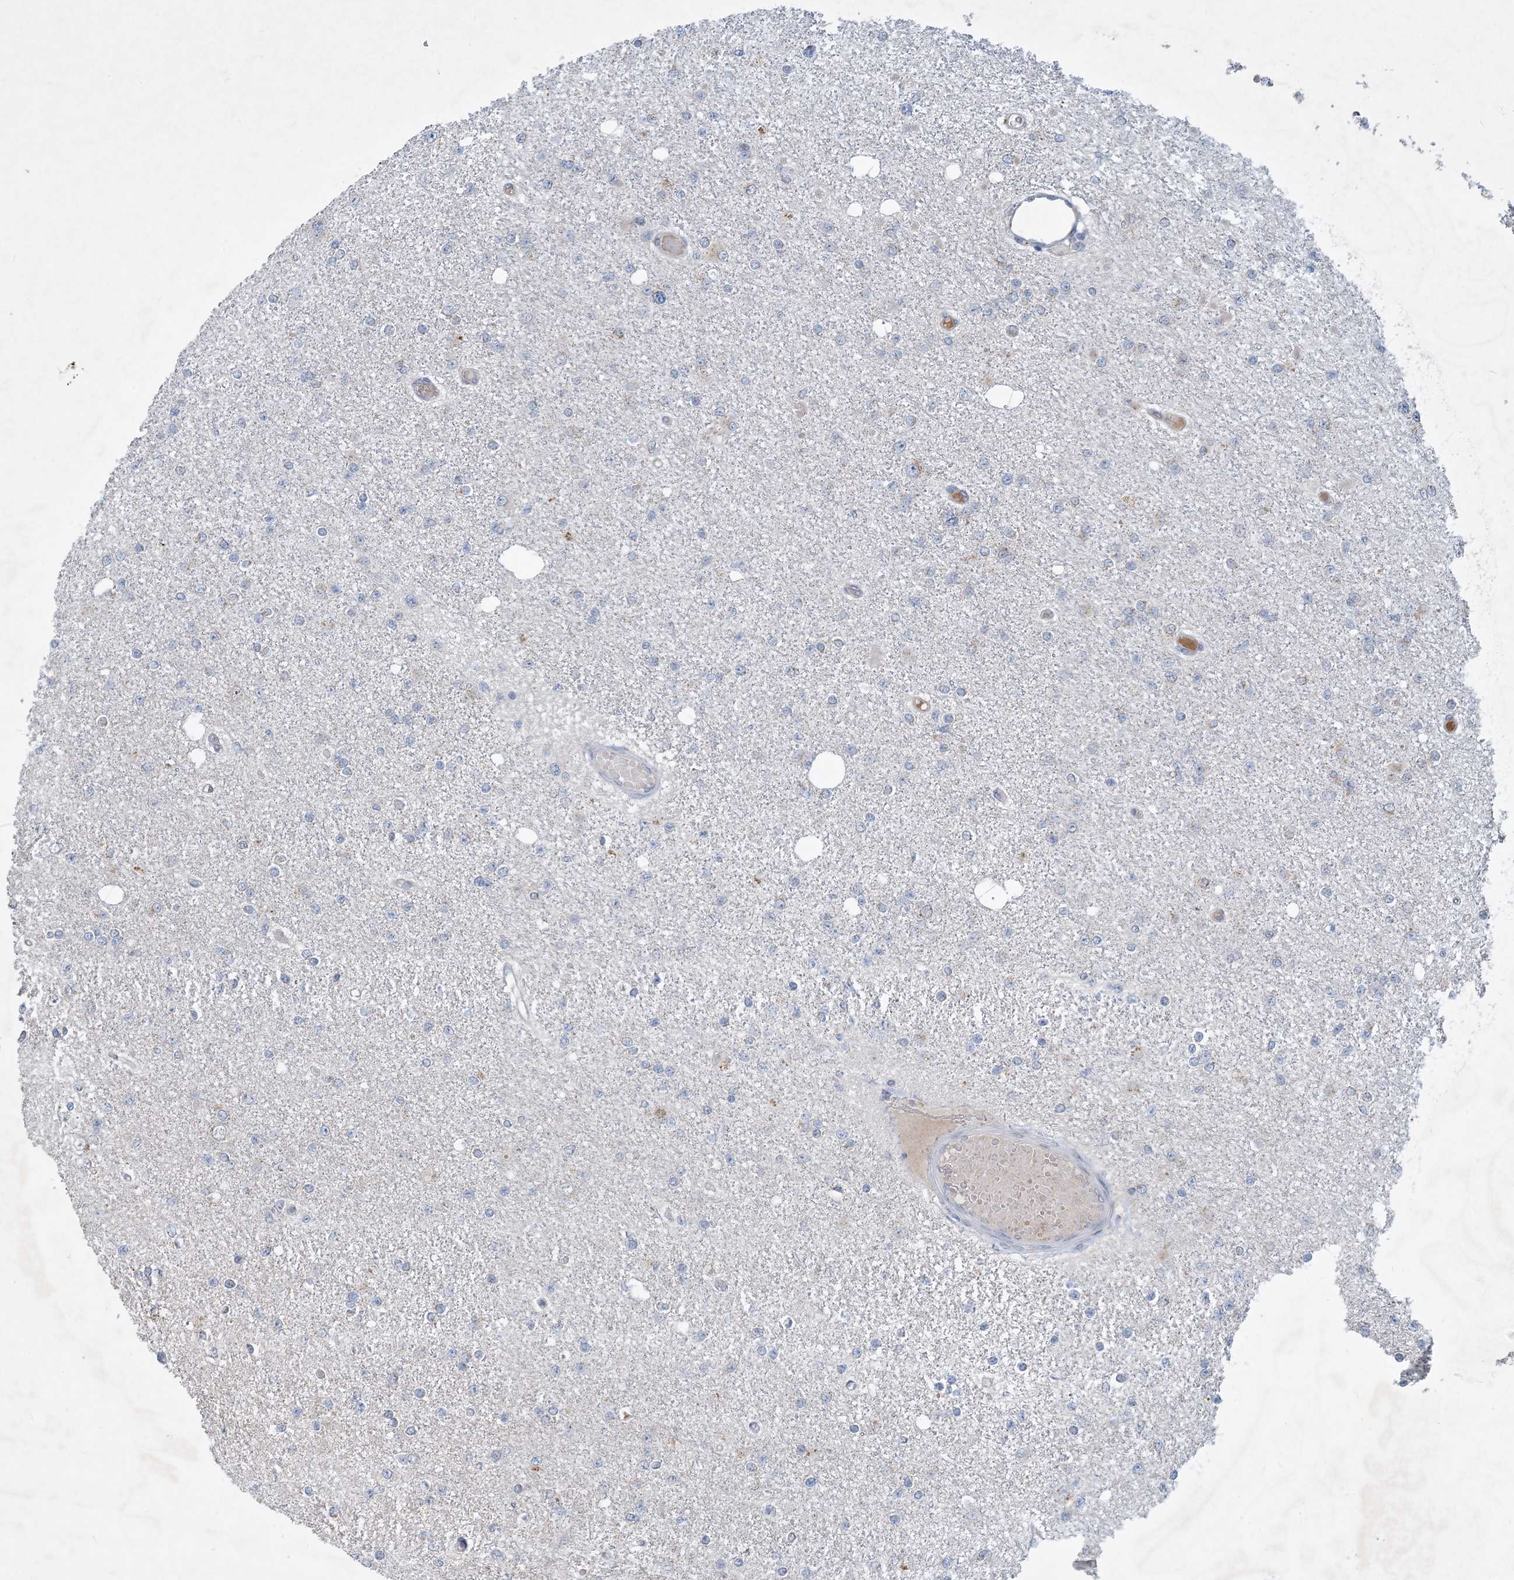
{"staining": {"intensity": "negative", "quantity": "none", "location": "none"}, "tissue": "glioma", "cell_type": "Tumor cells", "image_type": "cancer", "snomed": [{"axis": "morphology", "description": "Glioma, malignant, Low grade"}, {"axis": "topography", "description": "Brain"}], "caption": "An immunohistochemistry (IHC) photomicrograph of glioma is shown. There is no staining in tumor cells of glioma.", "gene": "TINAG", "patient": {"sex": "female", "age": 22}}